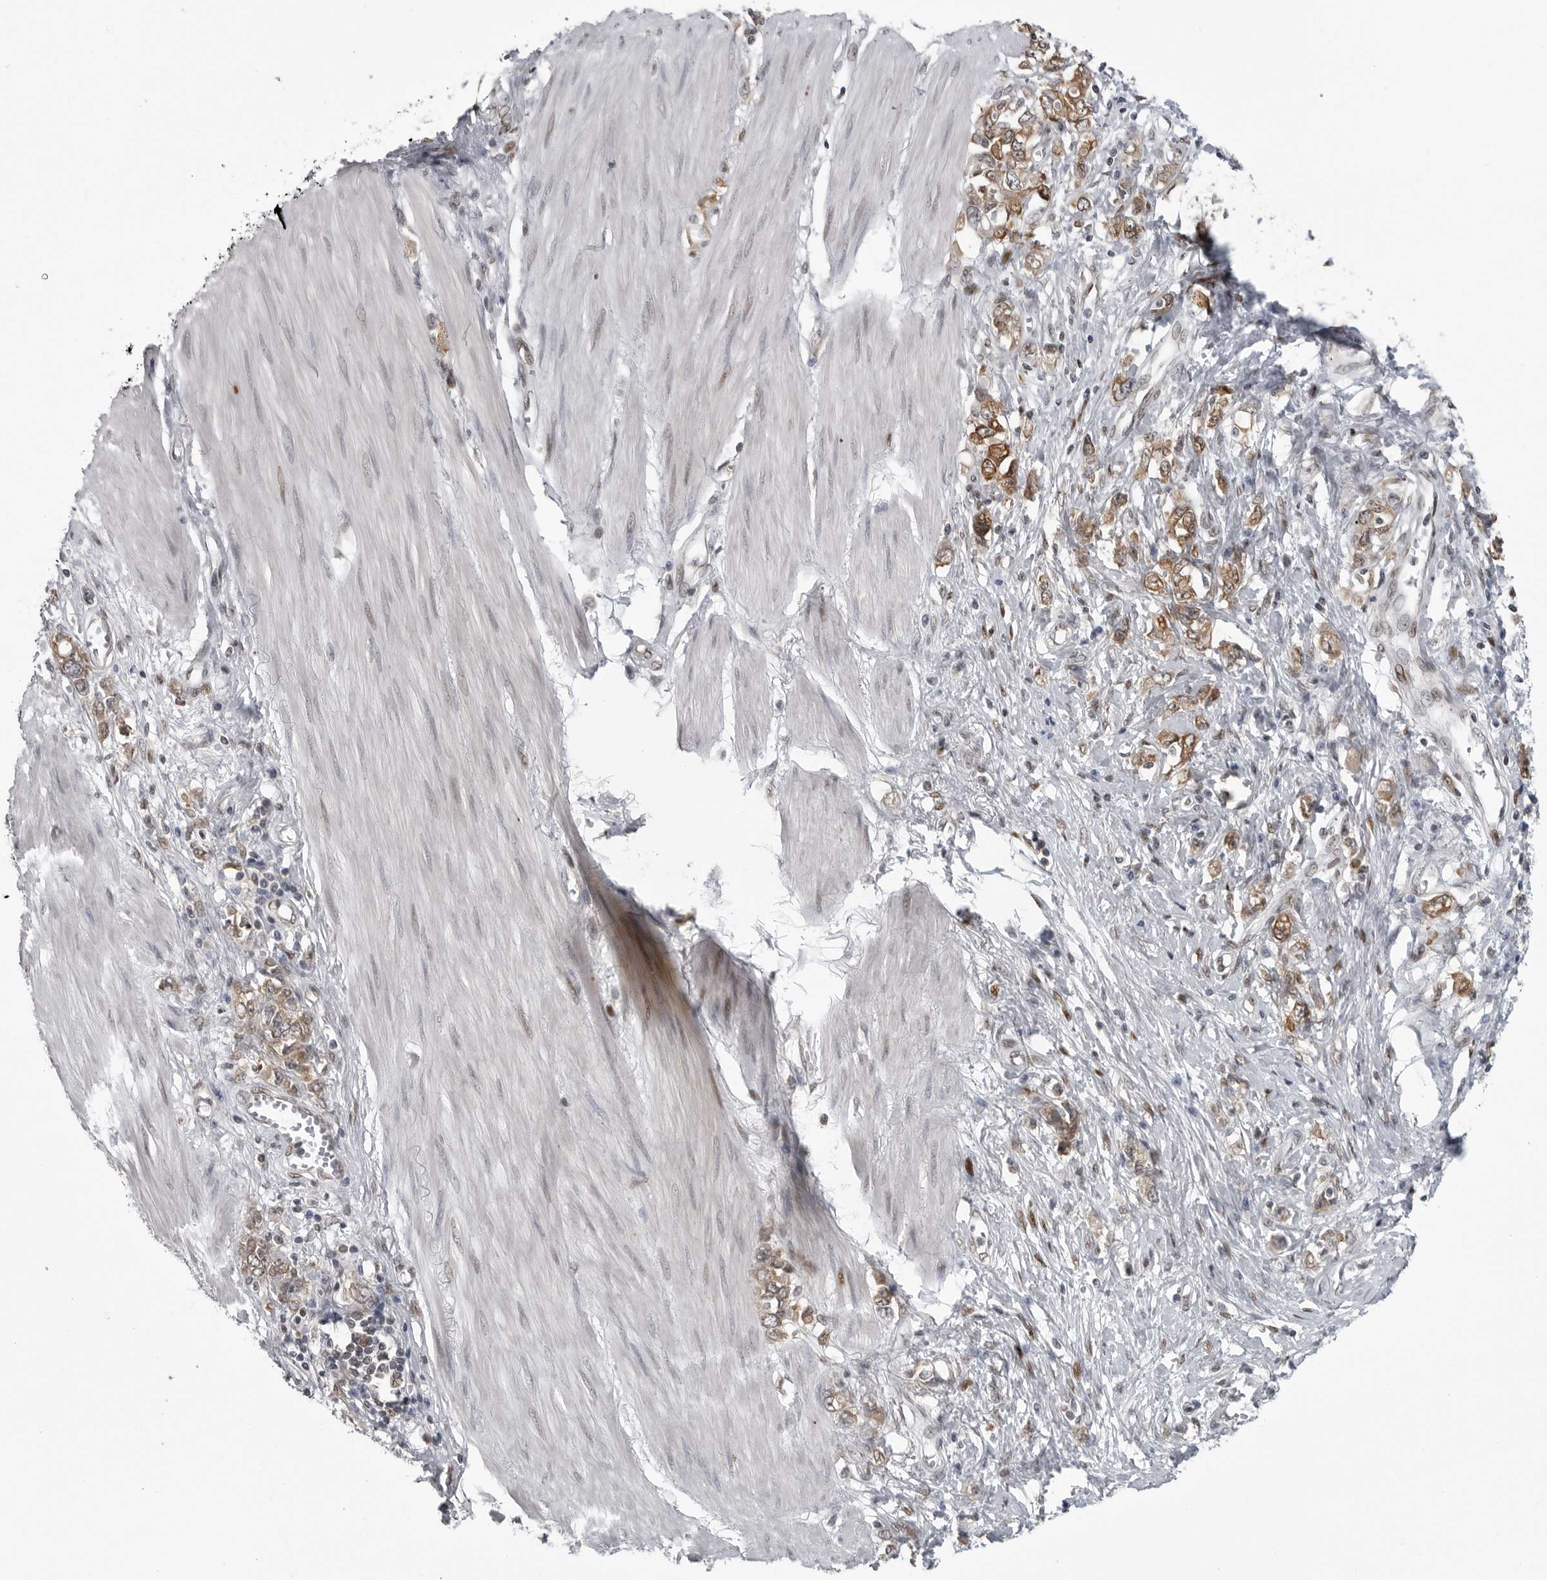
{"staining": {"intensity": "moderate", "quantity": ">75%", "location": "cytoplasmic/membranous"}, "tissue": "stomach cancer", "cell_type": "Tumor cells", "image_type": "cancer", "snomed": [{"axis": "morphology", "description": "Adenocarcinoma, NOS"}, {"axis": "topography", "description": "Stomach"}], "caption": "Adenocarcinoma (stomach) stained with DAB IHC shows medium levels of moderate cytoplasmic/membranous expression in approximately >75% of tumor cells.", "gene": "C8orf58", "patient": {"sex": "female", "age": 76}}